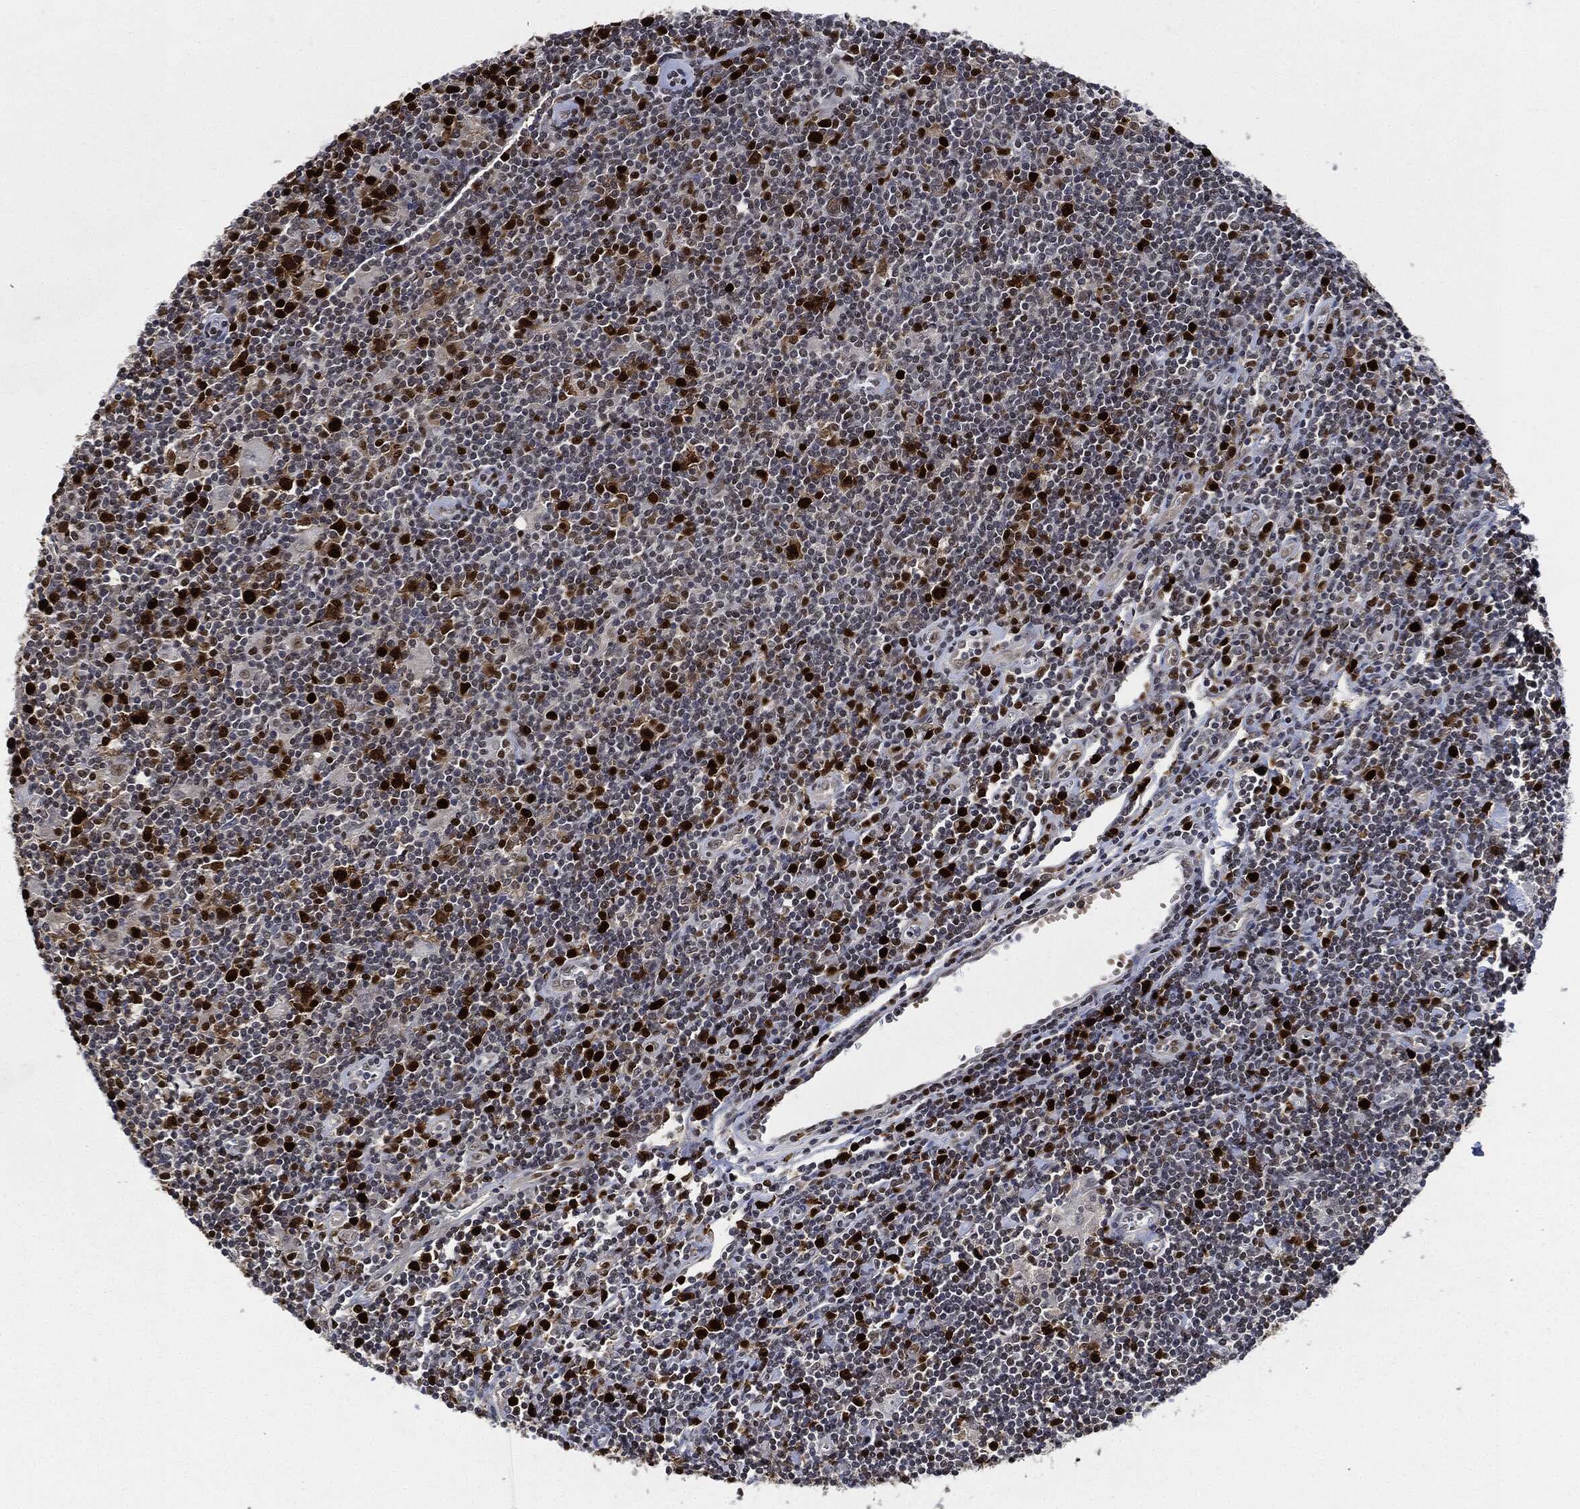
{"staining": {"intensity": "strong", "quantity": "25%-75%", "location": "nuclear"}, "tissue": "lymphoma", "cell_type": "Tumor cells", "image_type": "cancer", "snomed": [{"axis": "morphology", "description": "Hodgkin's disease, NOS"}, {"axis": "topography", "description": "Lymph node"}], "caption": "Brown immunohistochemical staining in lymphoma shows strong nuclear positivity in approximately 25%-75% of tumor cells.", "gene": "PCNA", "patient": {"sex": "male", "age": 40}}